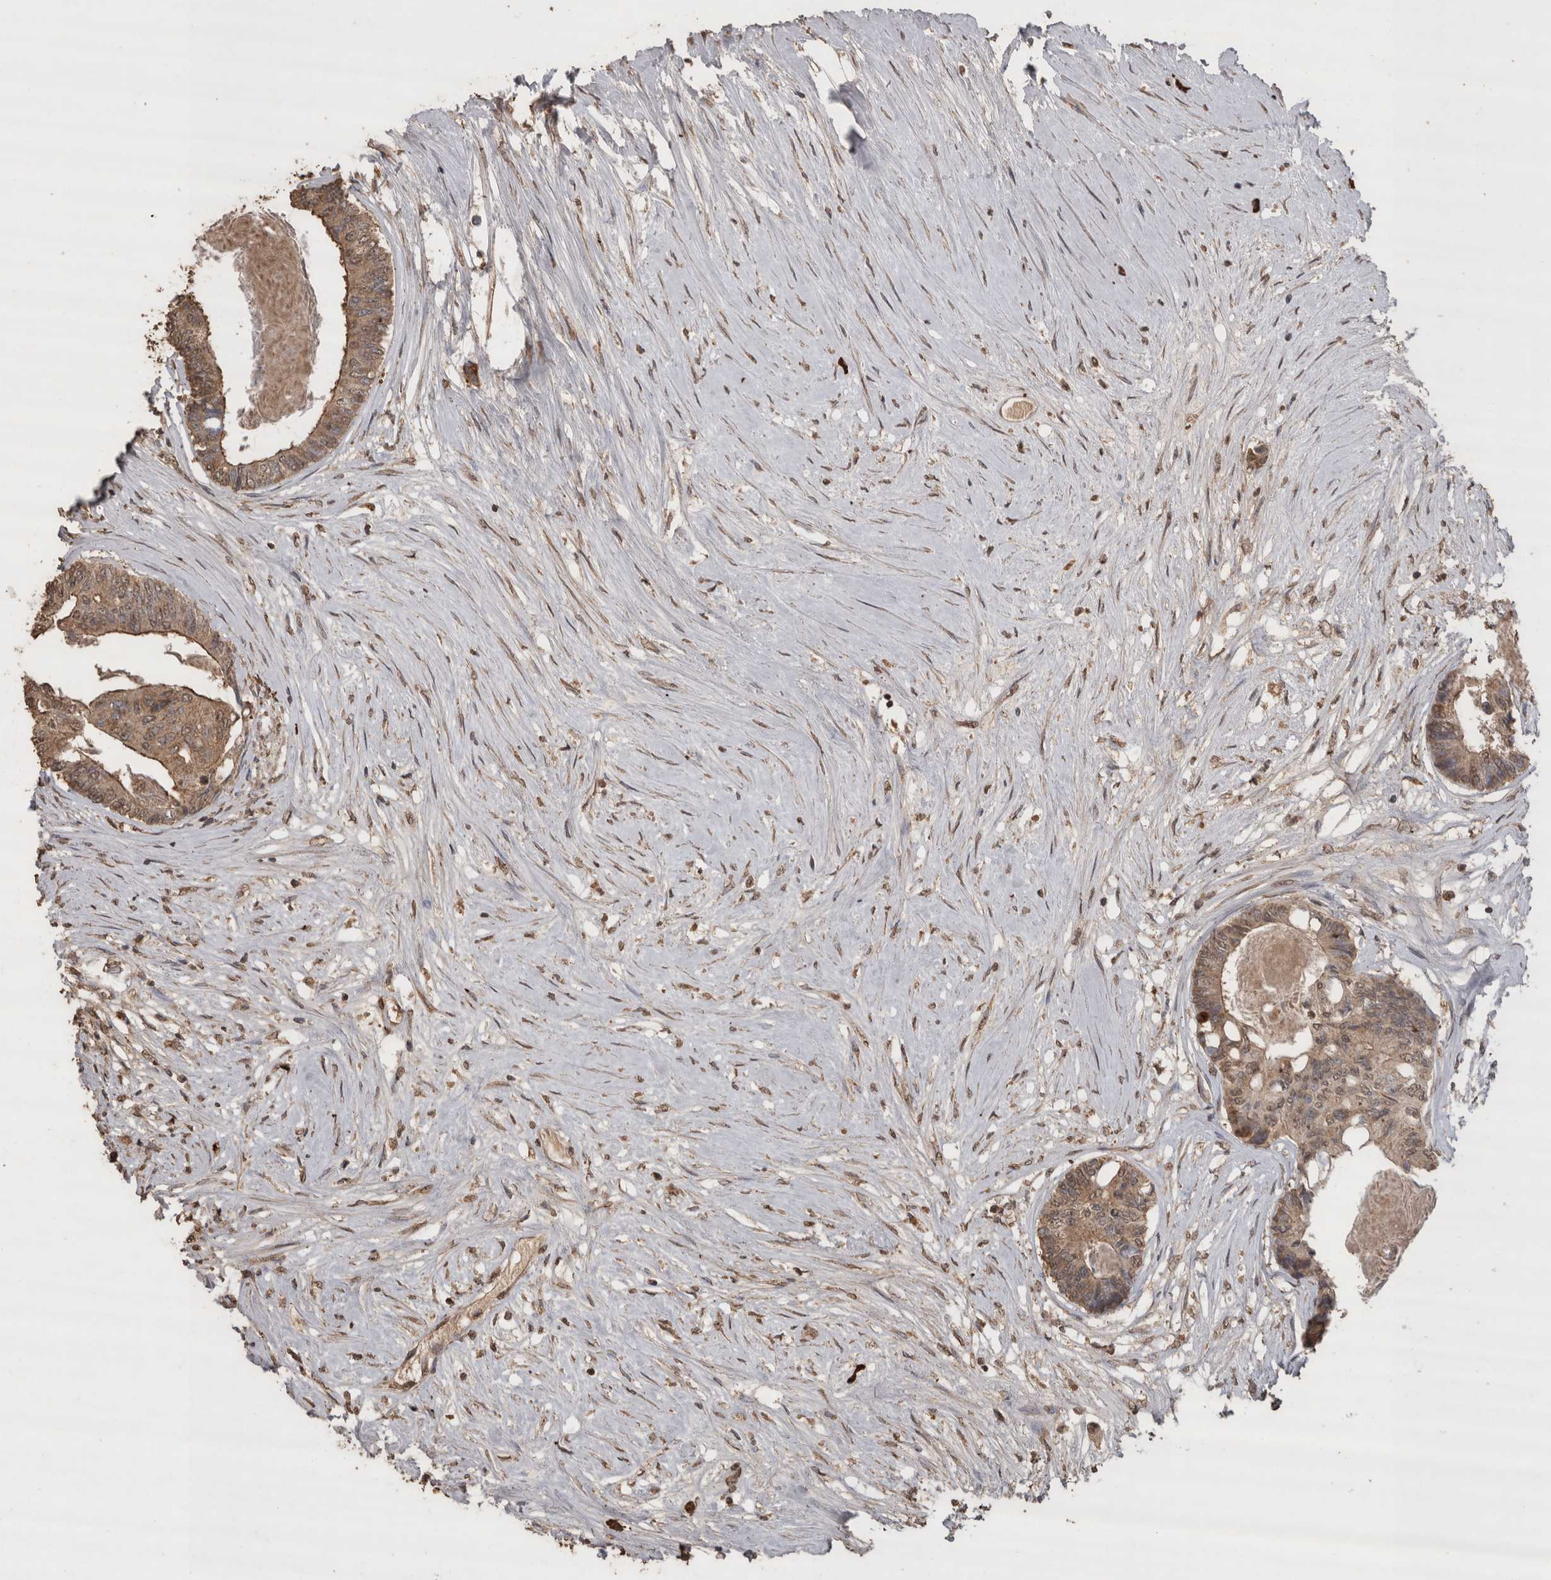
{"staining": {"intensity": "moderate", "quantity": ">75%", "location": "cytoplasmic/membranous"}, "tissue": "colorectal cancer", "cell_type": "Tumor cells", "image_type": "cancer", "snomed": [{"axis": "morphology", "description": "Adenocarcinoma, NOS"}, {"axis": "topography", "description": "Rectum"}], "caption": "Immunohistochemistry image of human colorectal adenocarcinoma stained for a protein (brown), which demonstrates medium levels of moderate cytoplasmic/membranous staining in approximately >75% of tumor cells.", "gene": "CRELD2", "patient": {"sex": "male", "age": 63}}